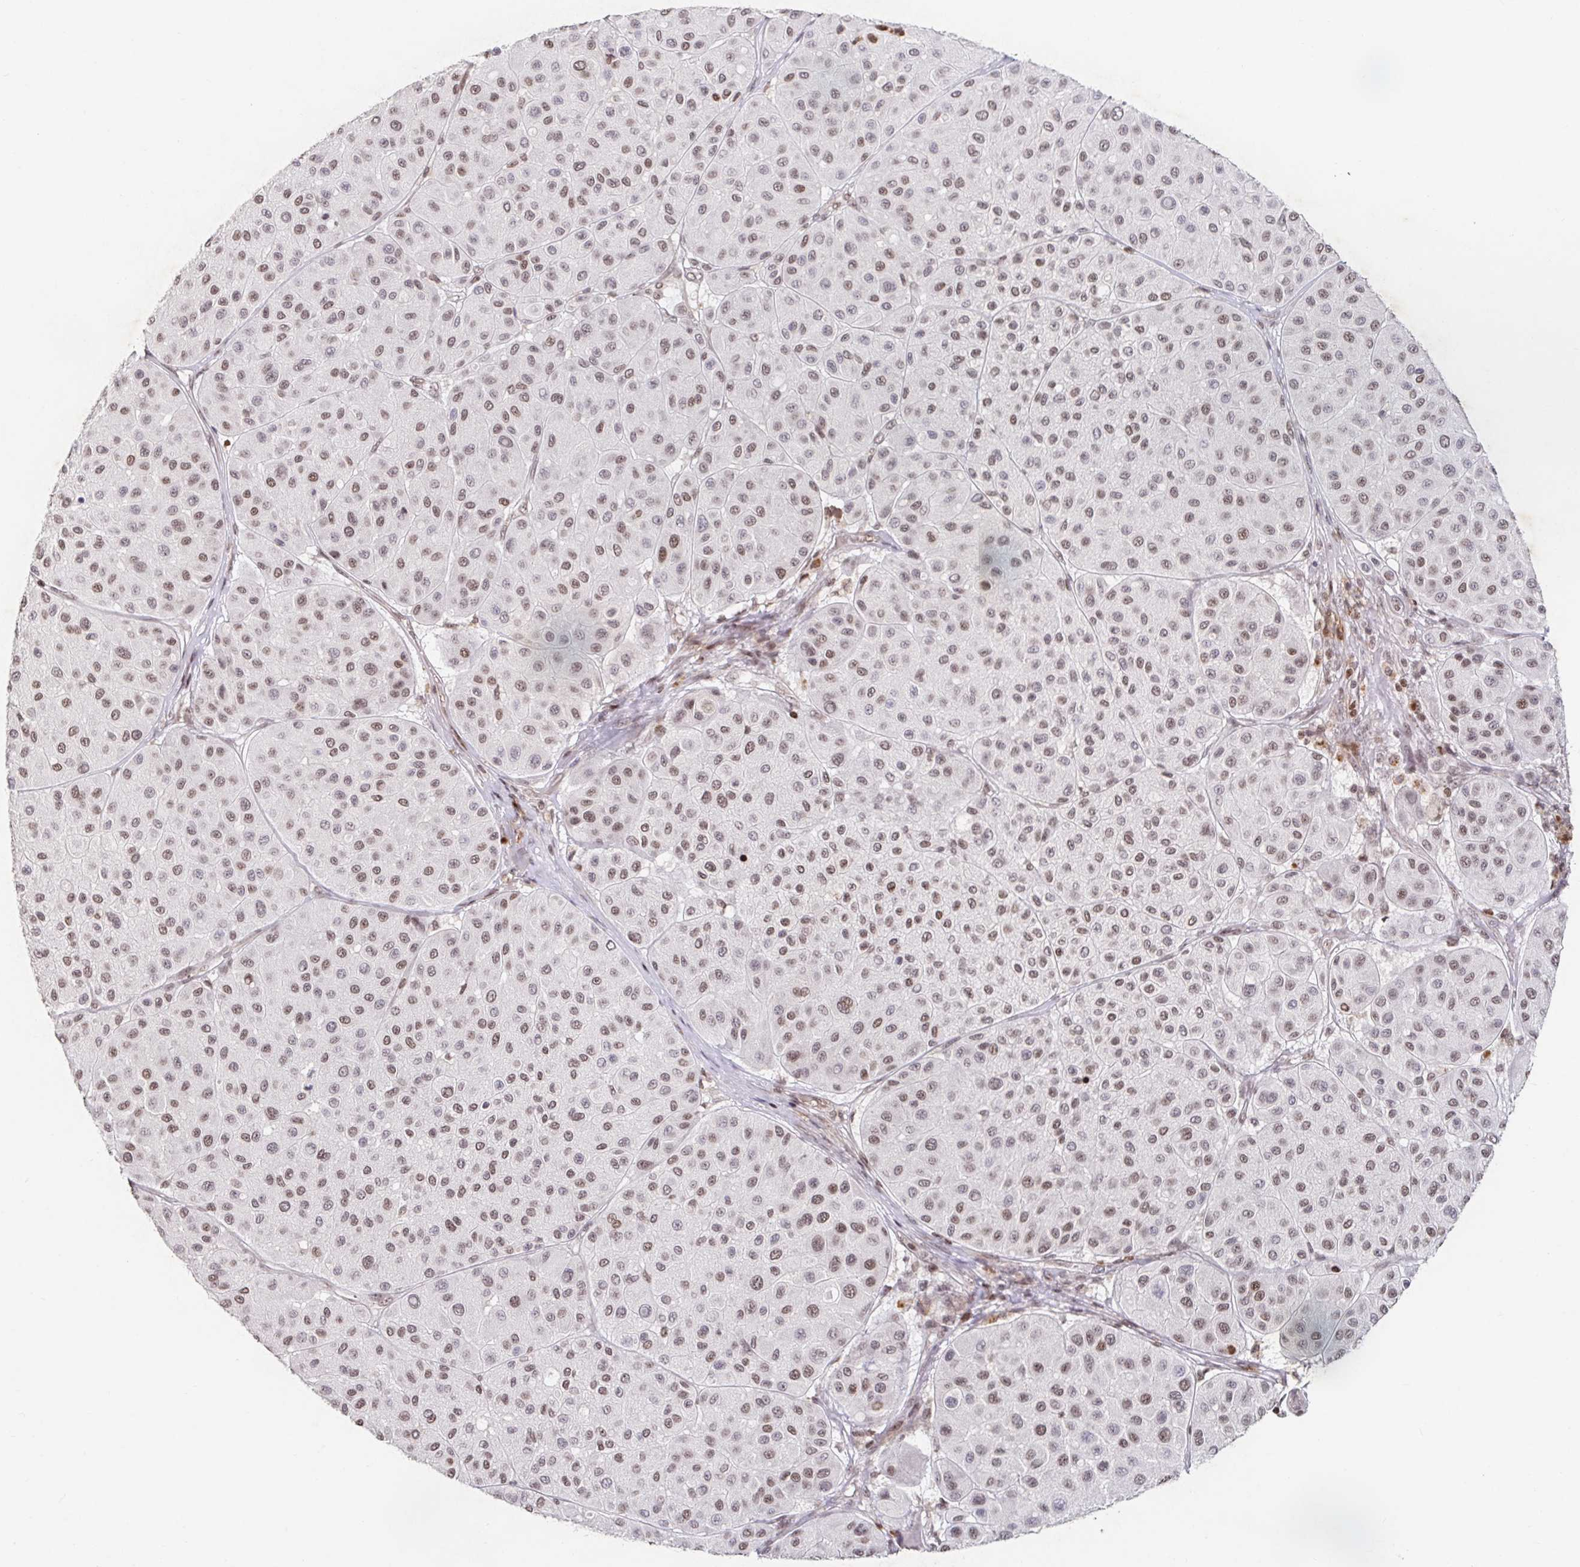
{"staining": {"intensity": "moderate", "quantity": ">75%", "location": "nuclear"}, "tissue": "melanoma", "cell_type": "Tumor cells", "image_type": "cancer", "snomed": [{"axis": "morphology", "description": "Malignant melanoma, Metastatic site"}, {"axis": "topography", "description": "Smooth muscle"}], "caption": "Malignant melanoma (metastatic site) stained for a protein (brown) exhibits moderate nuclear positive staining in about >75% of tumor cells.", "gene": "C19orf53", "patient": {"sex": "male", "age": 41}}